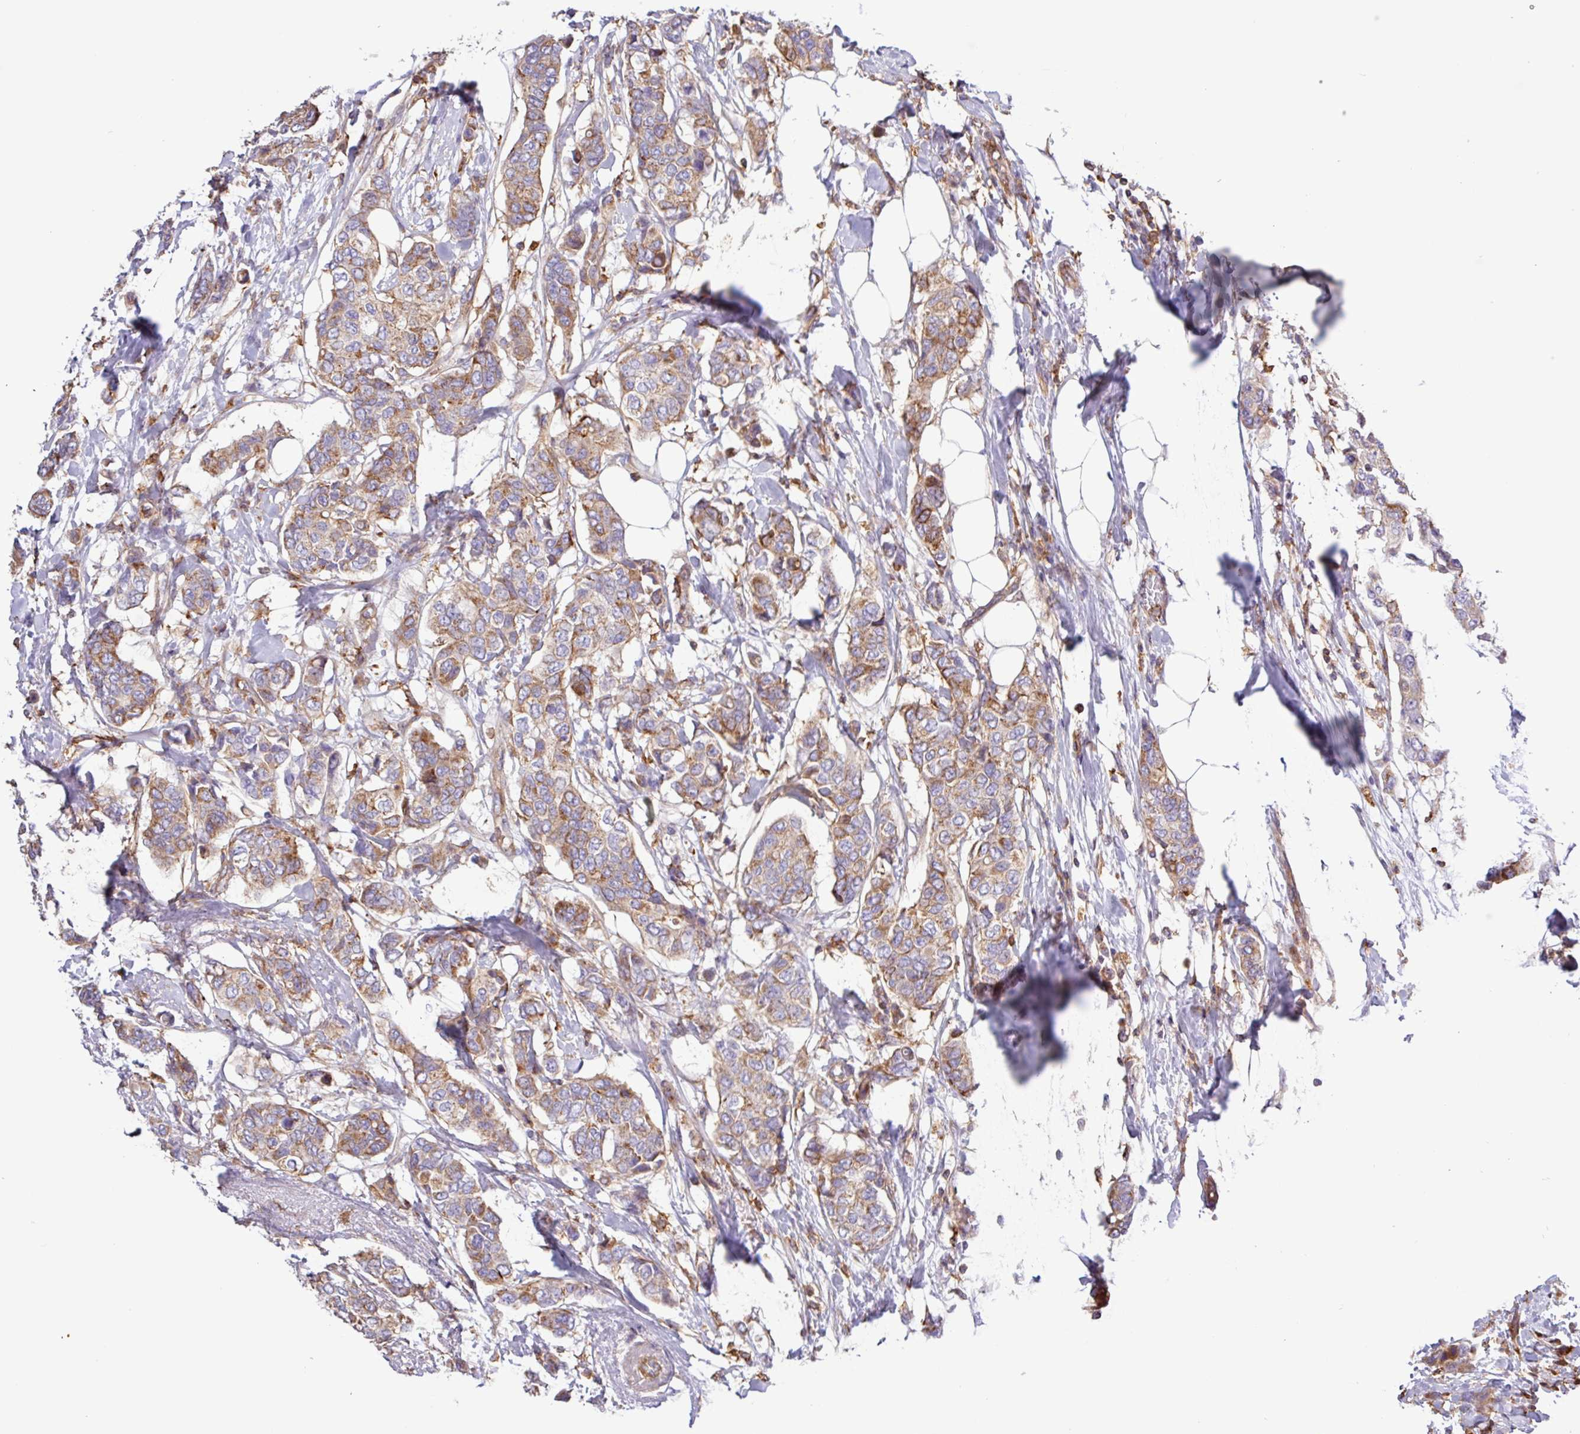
{"staining": {"intensity": "moderate", "quantity": ">75%", "location": "cytoplasmic/membranous"}, "tissue": "breast cancer", "cell_type": "Tumor cells", "image_type": "cancer", "snomed": [{"axis": "morphology", "description": "Lobular carcinoma"}, {"axis": "topography", "description": "Breast"}], "caption": "Brown immunohistochemical staining in breast cancer exhibits moderate cytoplasmic/membranous expression in approximately >75% of tumor cells. Using DAB (brown) and hematoxylin (blue) stains, captured at high magnification using brightfield microscopy.", "gene": "ACTR3", "patient": {"sex": "female", "age": 51}}